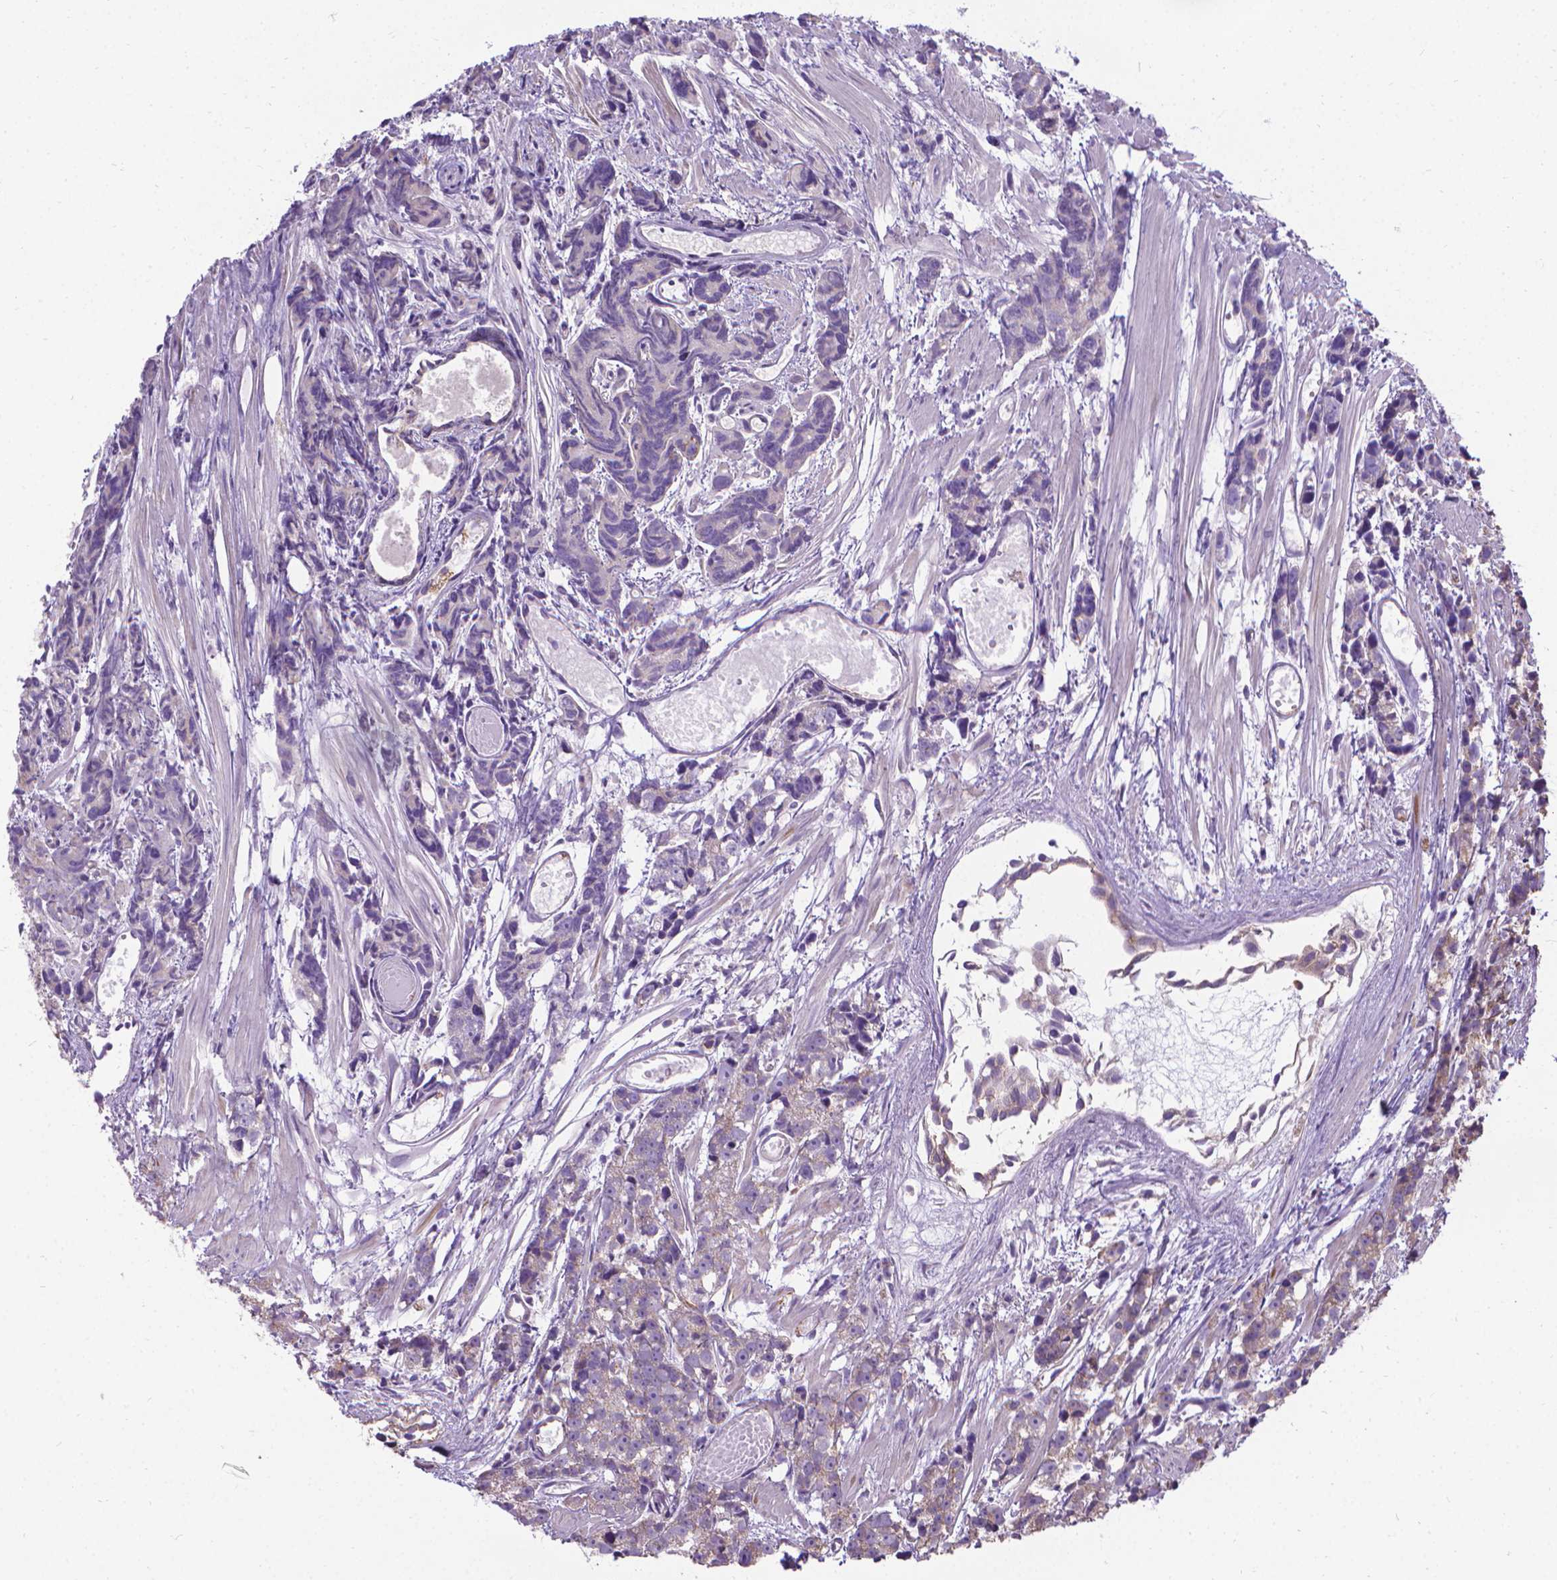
{"staining": {"intensity": "moderate", "quantity": "<25%", "location": "cytoplasmic/membranous"}, "tissue": "prostate cancer", "cell_type": "Tumor cells", "image_type": "cancer", "snomed": [{"axis": "morphology", "description": "Adenocarcinoma, High grade"}, {"axis": "topography", "description": "Prostate"}], "caption": "IHC of high-grade adenocarcinoma (prostate) reveals low levels of moderate cytoplasmic/membranous positivity in approximately <25% of tumor cells.", "gene": "CFAP299", "patient": {"sex": "male", "age": 77}}